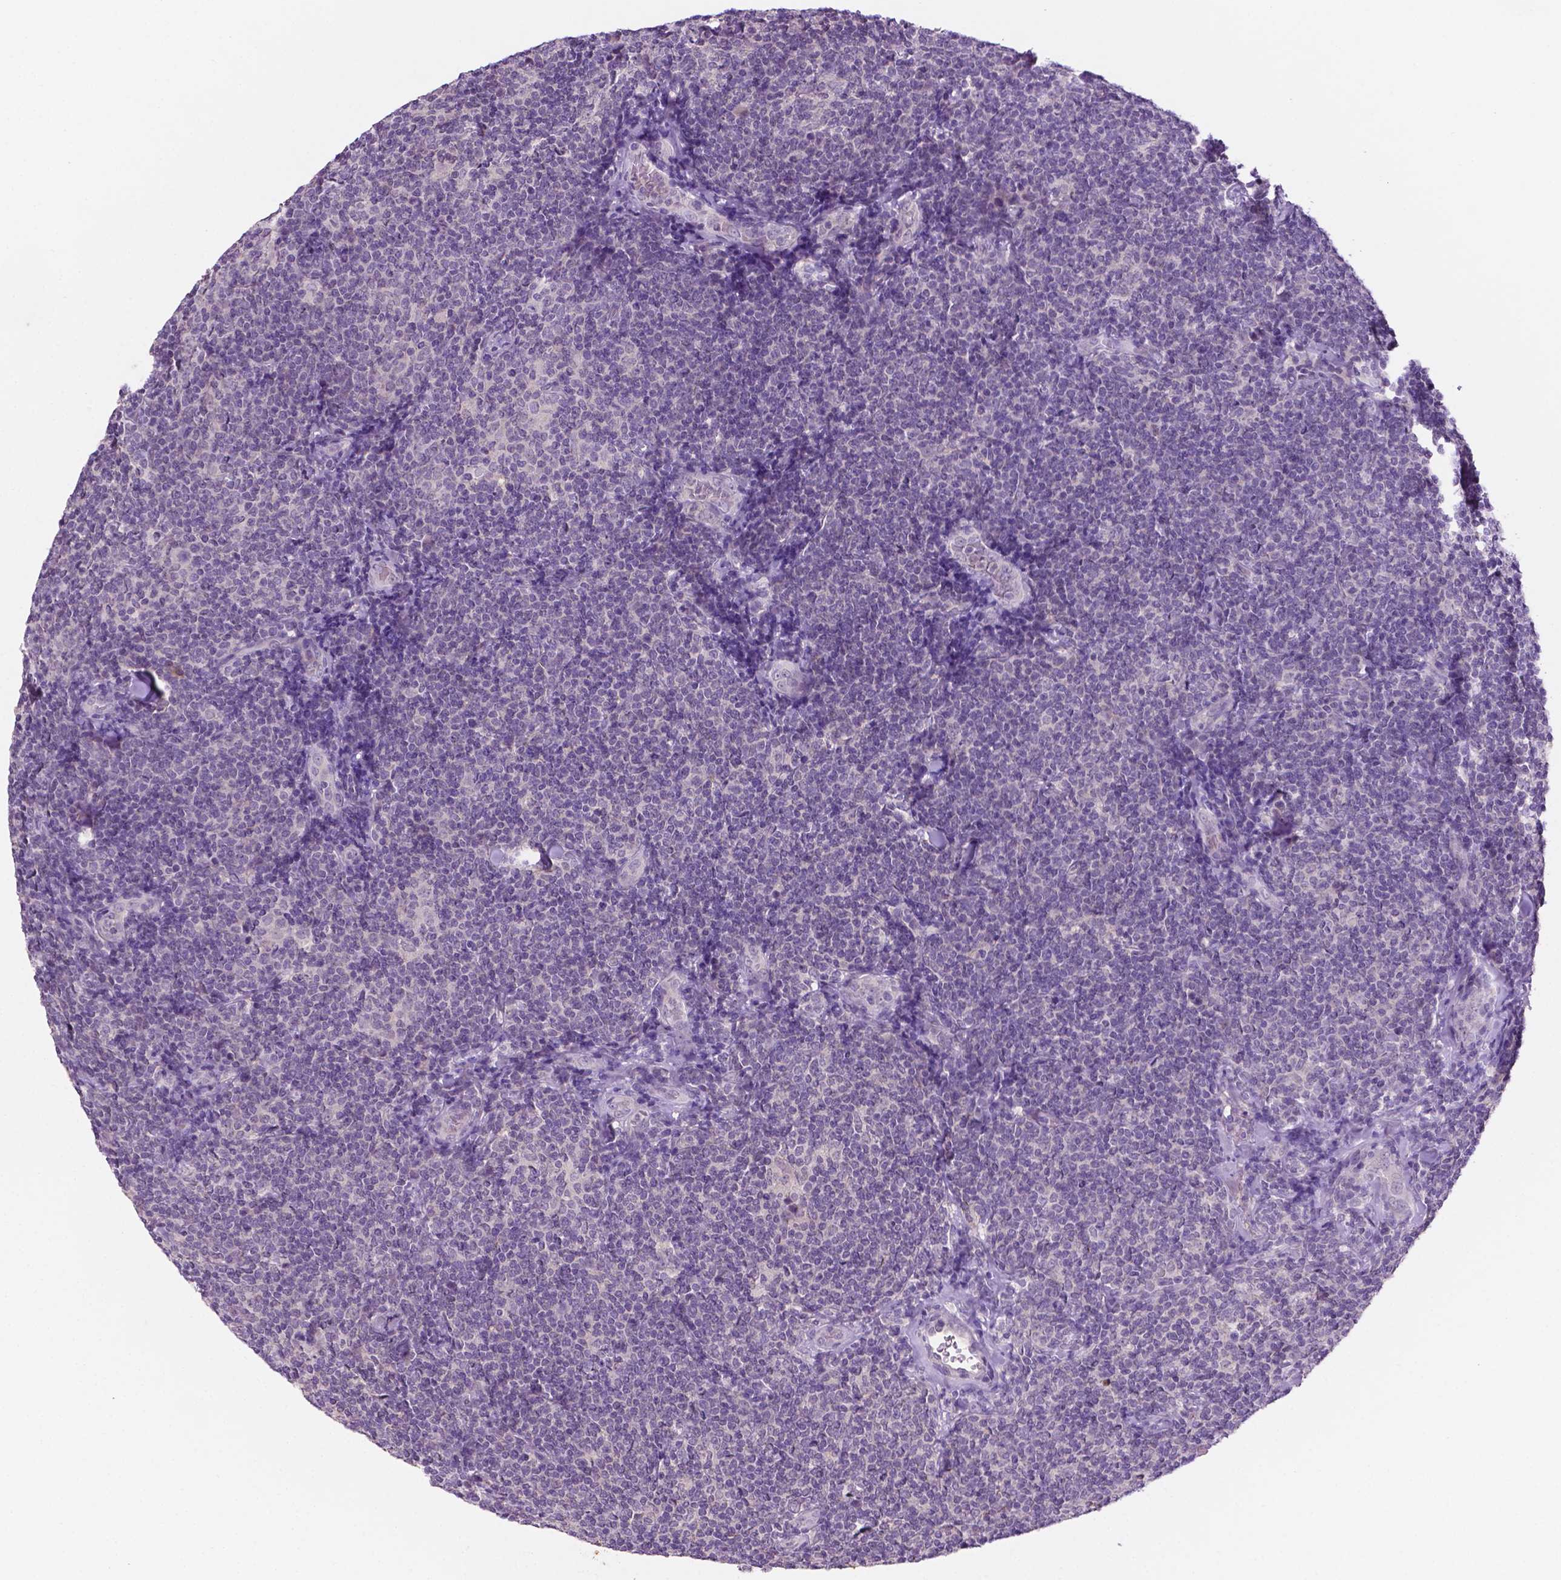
{"staining": {"intensity": "negative", "quantity": "none", "location": "none"}, "tissue": "lymphoma", "cell_type": "Tumor cells", "image_type": "cancer", "snomed": [{"axis": "morphology", "description": "Malignant lymphoma, non-Hodgkin's type, Low grade"}, {"axis": "topography", "description": "Lymph node"}], "caption": "DAB immunohistochemical staining of human lymphoma reveals no significant expression in tumor cells. Nuclei are stained in blue.", "gene": "FBLN1", "patient": {"sex": "female", "age": 56}}